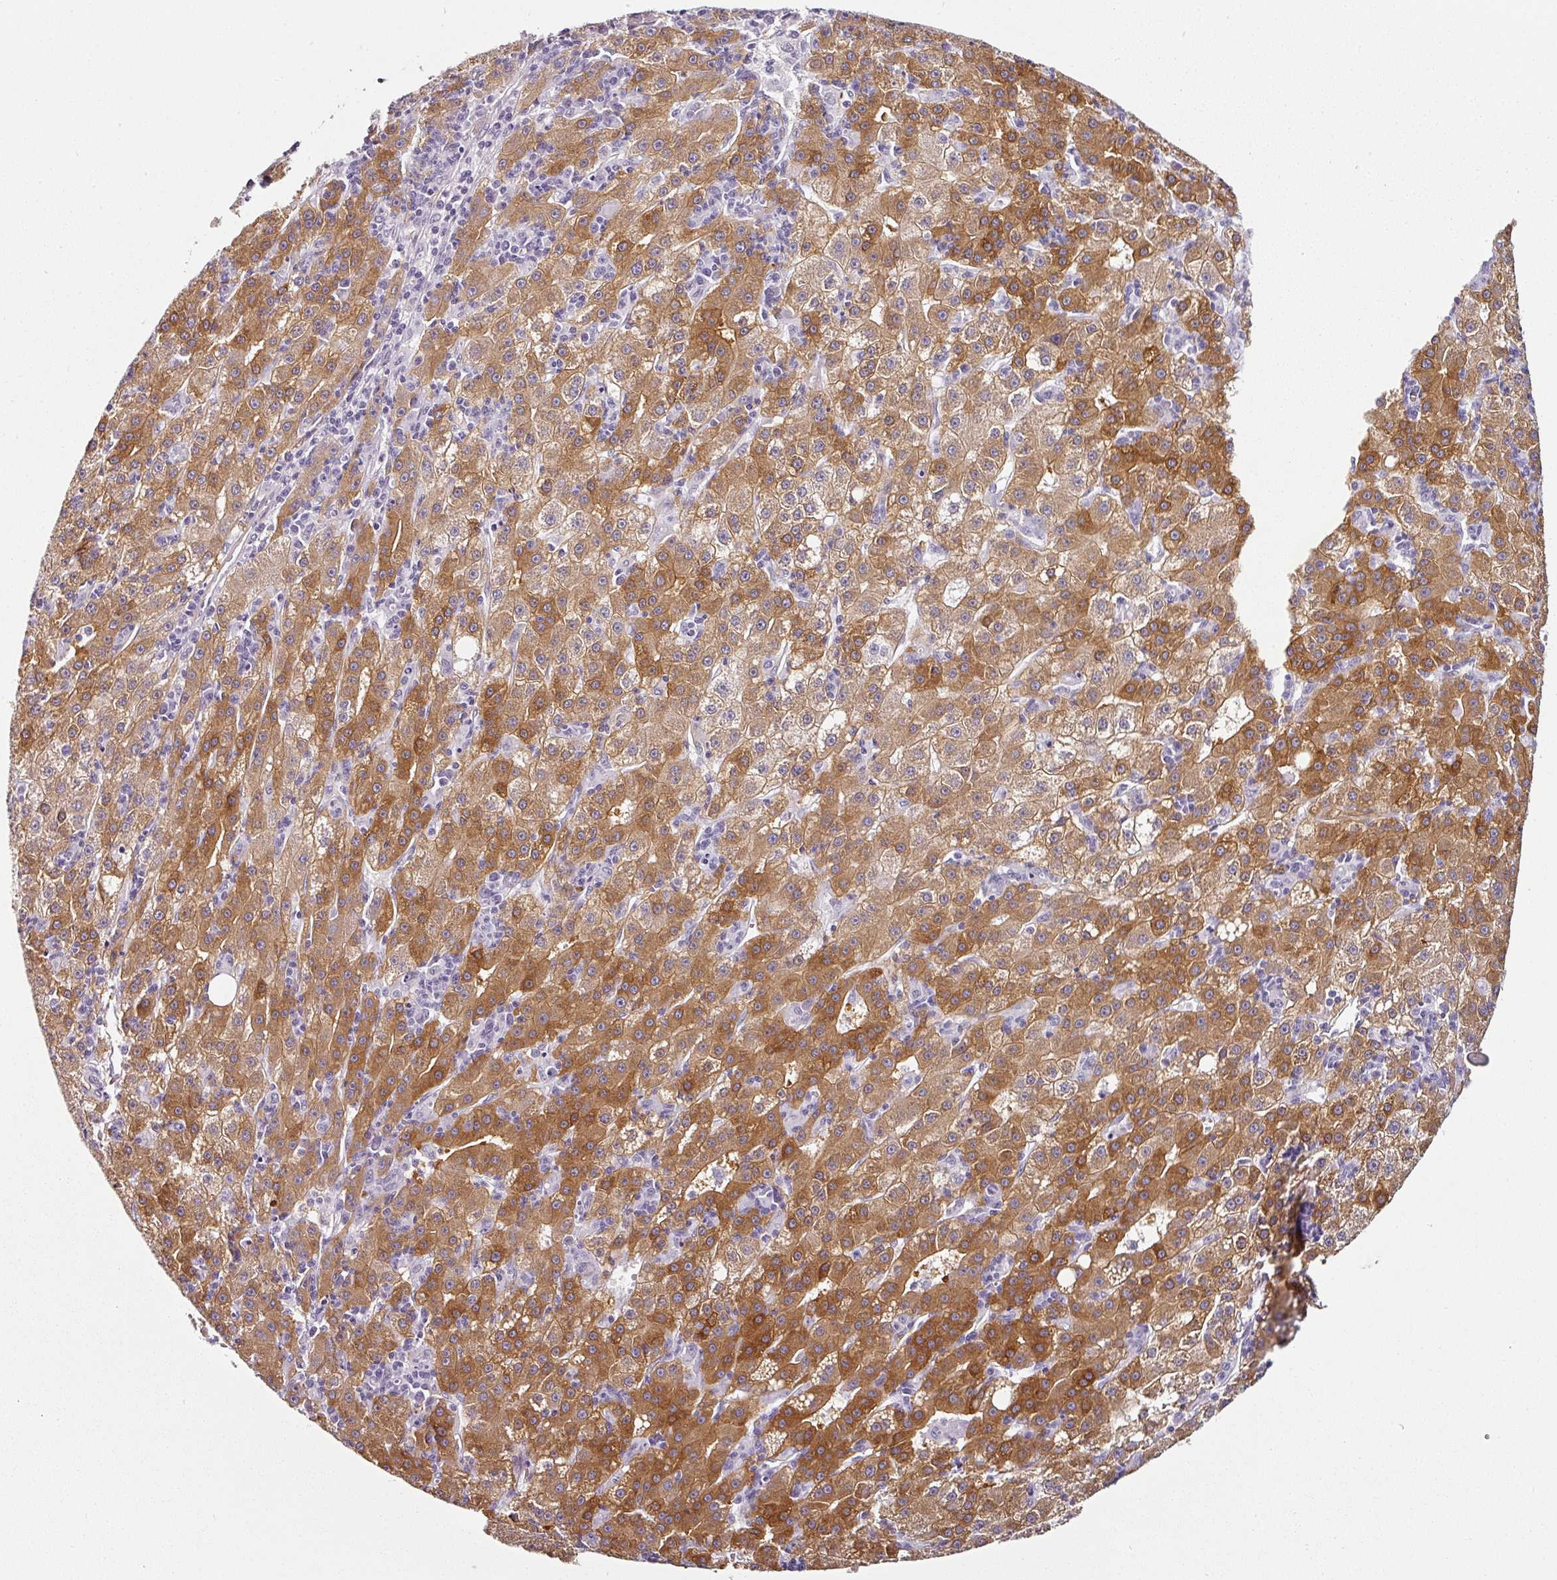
{"staining": {"intensity": "strong", "quantity": ">75%", "location": "cytoplasmic/membranous"}, "tissue": "liver cancer", "cell_type": "Tumor cells", "image_type": "cancer", "snomed": [{"axis": "morphology", "description": "Carcinoma, Hepatocellular, NOS"}, {"axis": "topography", "description": "Liver"}], "caption": "This histopathology image displays immunohistochemistry staining of liver cancer (hepatocellular carcinoma), with high strong cytoplasmic/membranous staining in approximately >75% of tumor cells.", "gene": "CAP2", "patient": {"sex": "male", "age": 76}}